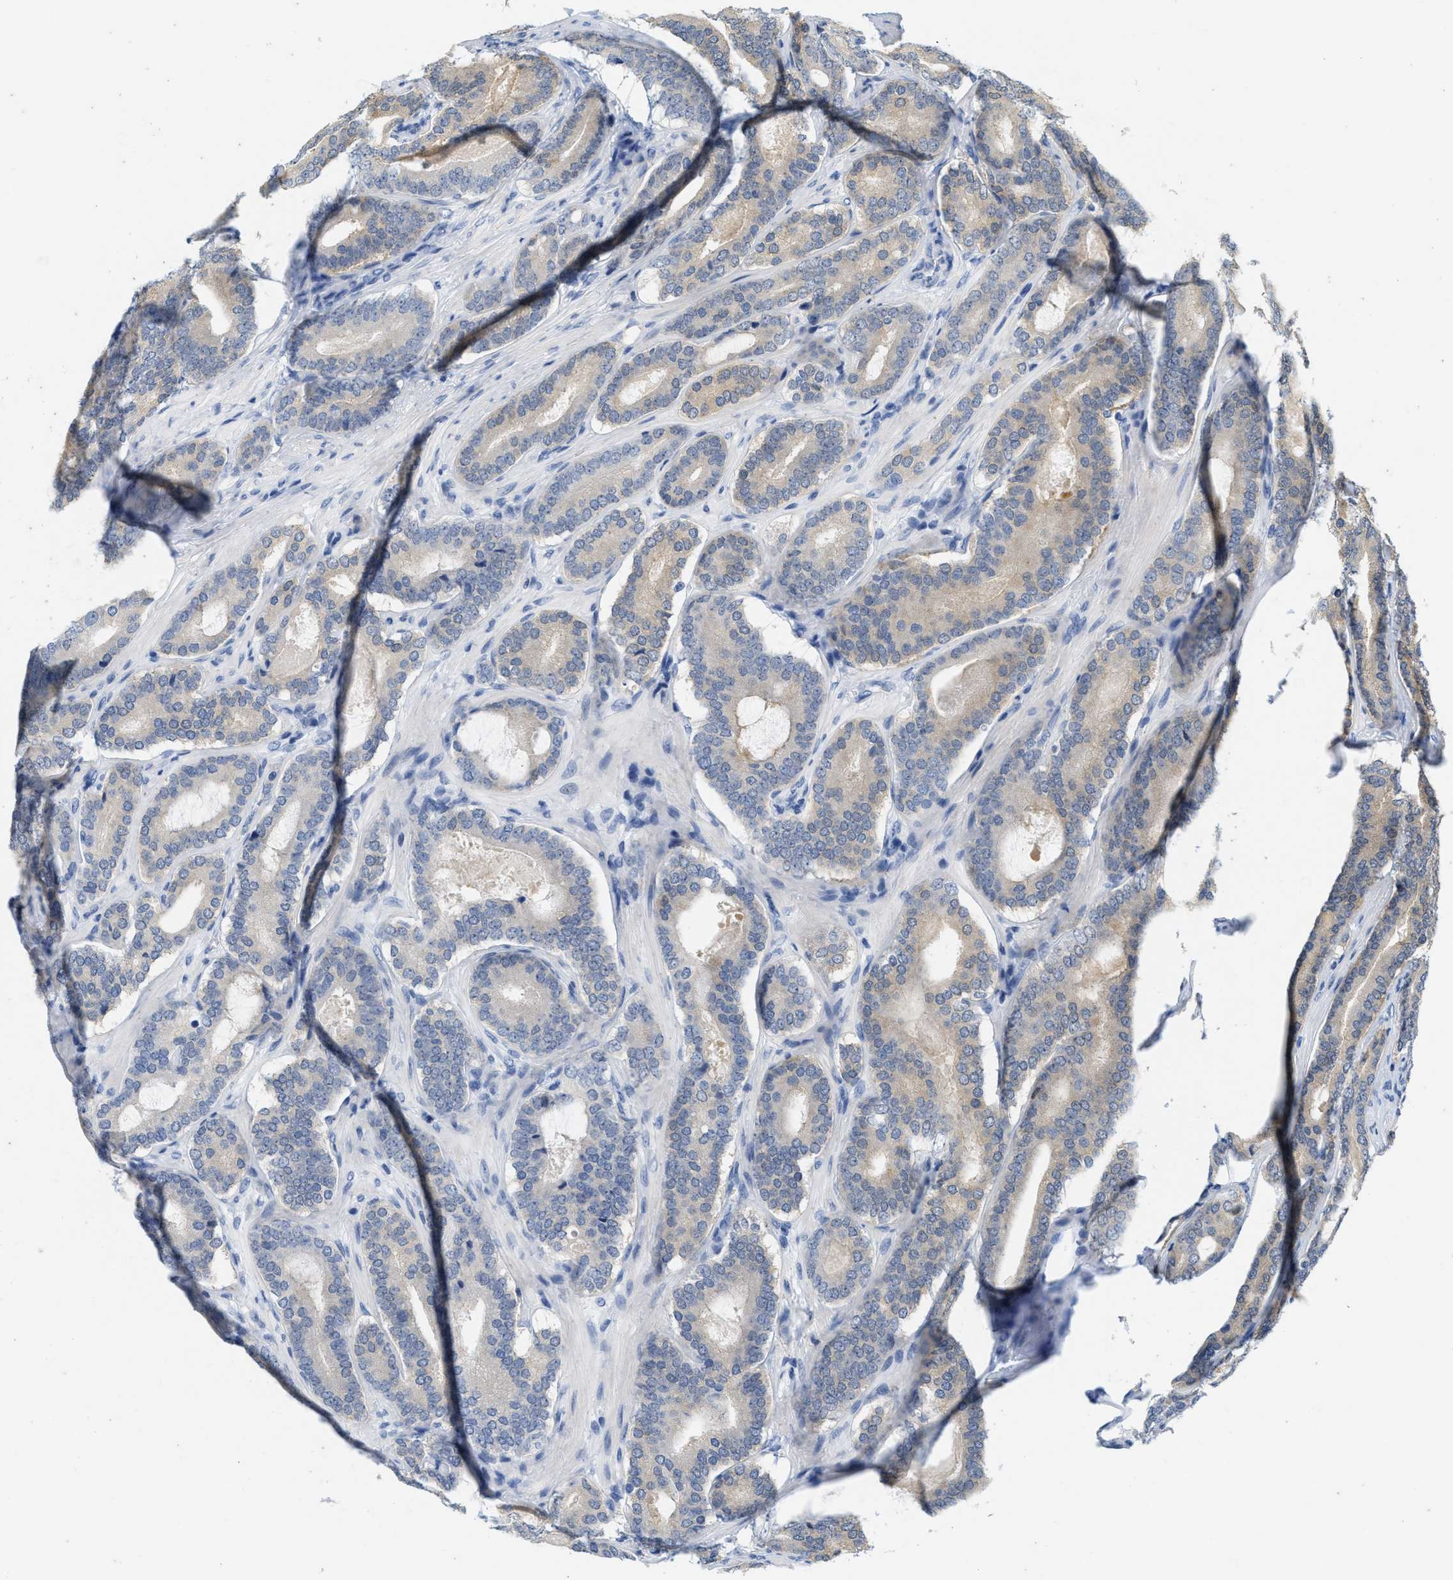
{"staining": {"intensity": "weak", "quantity": "<25%", "location": "cytoplasmic/membranous"}, "tissue": "prostate cancer", "cell_type": "Tumor cells", "image_type": "cancer", "snomed": [{"axis": "morphology", "description": "Adenocarcinoma, High grade"}, {"axis": "topography", "description": "Prostate"}], "caption": "DAB (3,3'-diaminobenzidine) immunohistochemical staining of prostate adenocarcinoma (high-grade) shows no significant staining in tumor cells.", "gene": "ABCB11", "patient": {"sex": "male", "age": 60}}